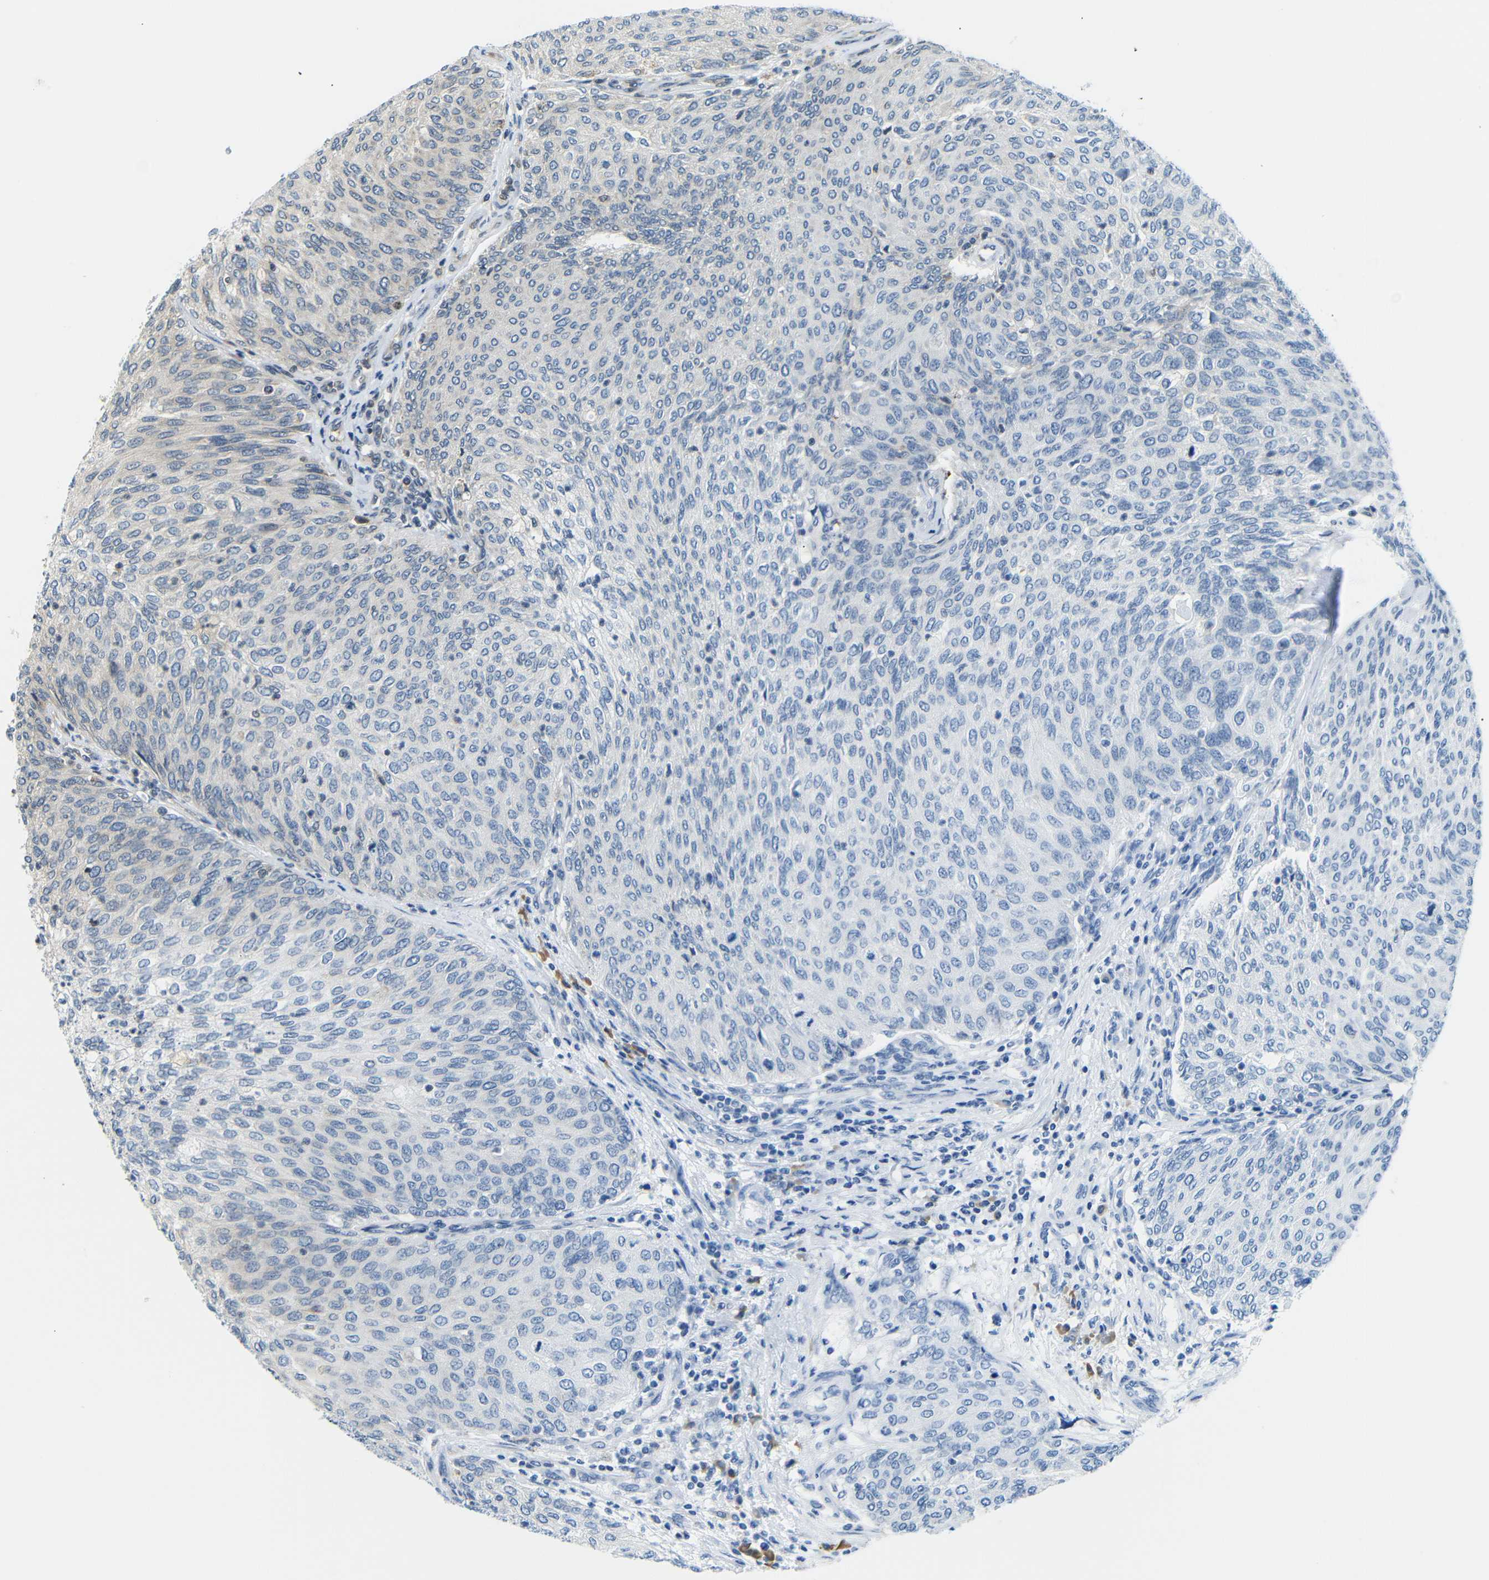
{"staining": {"intensity": "weak", "quantity": "25%-75%", "location": "cytoplasmic/membranous"}, "tissue": "urothelial cancer", "cell_type": "Tumor cells", "image_type": "cancer", "snomed": [{"axis": "morphology", "description": "Urothelial carcinoma, Low grade"}, {"axis": "topography", "description": "Urinary bladder"}], "caption": "This photomicrograph shows immunohistochemistry staining of human low-grade urothelial carcinoma, with low weak cytoplasmic/membranous expression in about 25%-75% of tumor cells.", "gene": "SPCS2", "patient": {"sex": "female", "age": 79}}